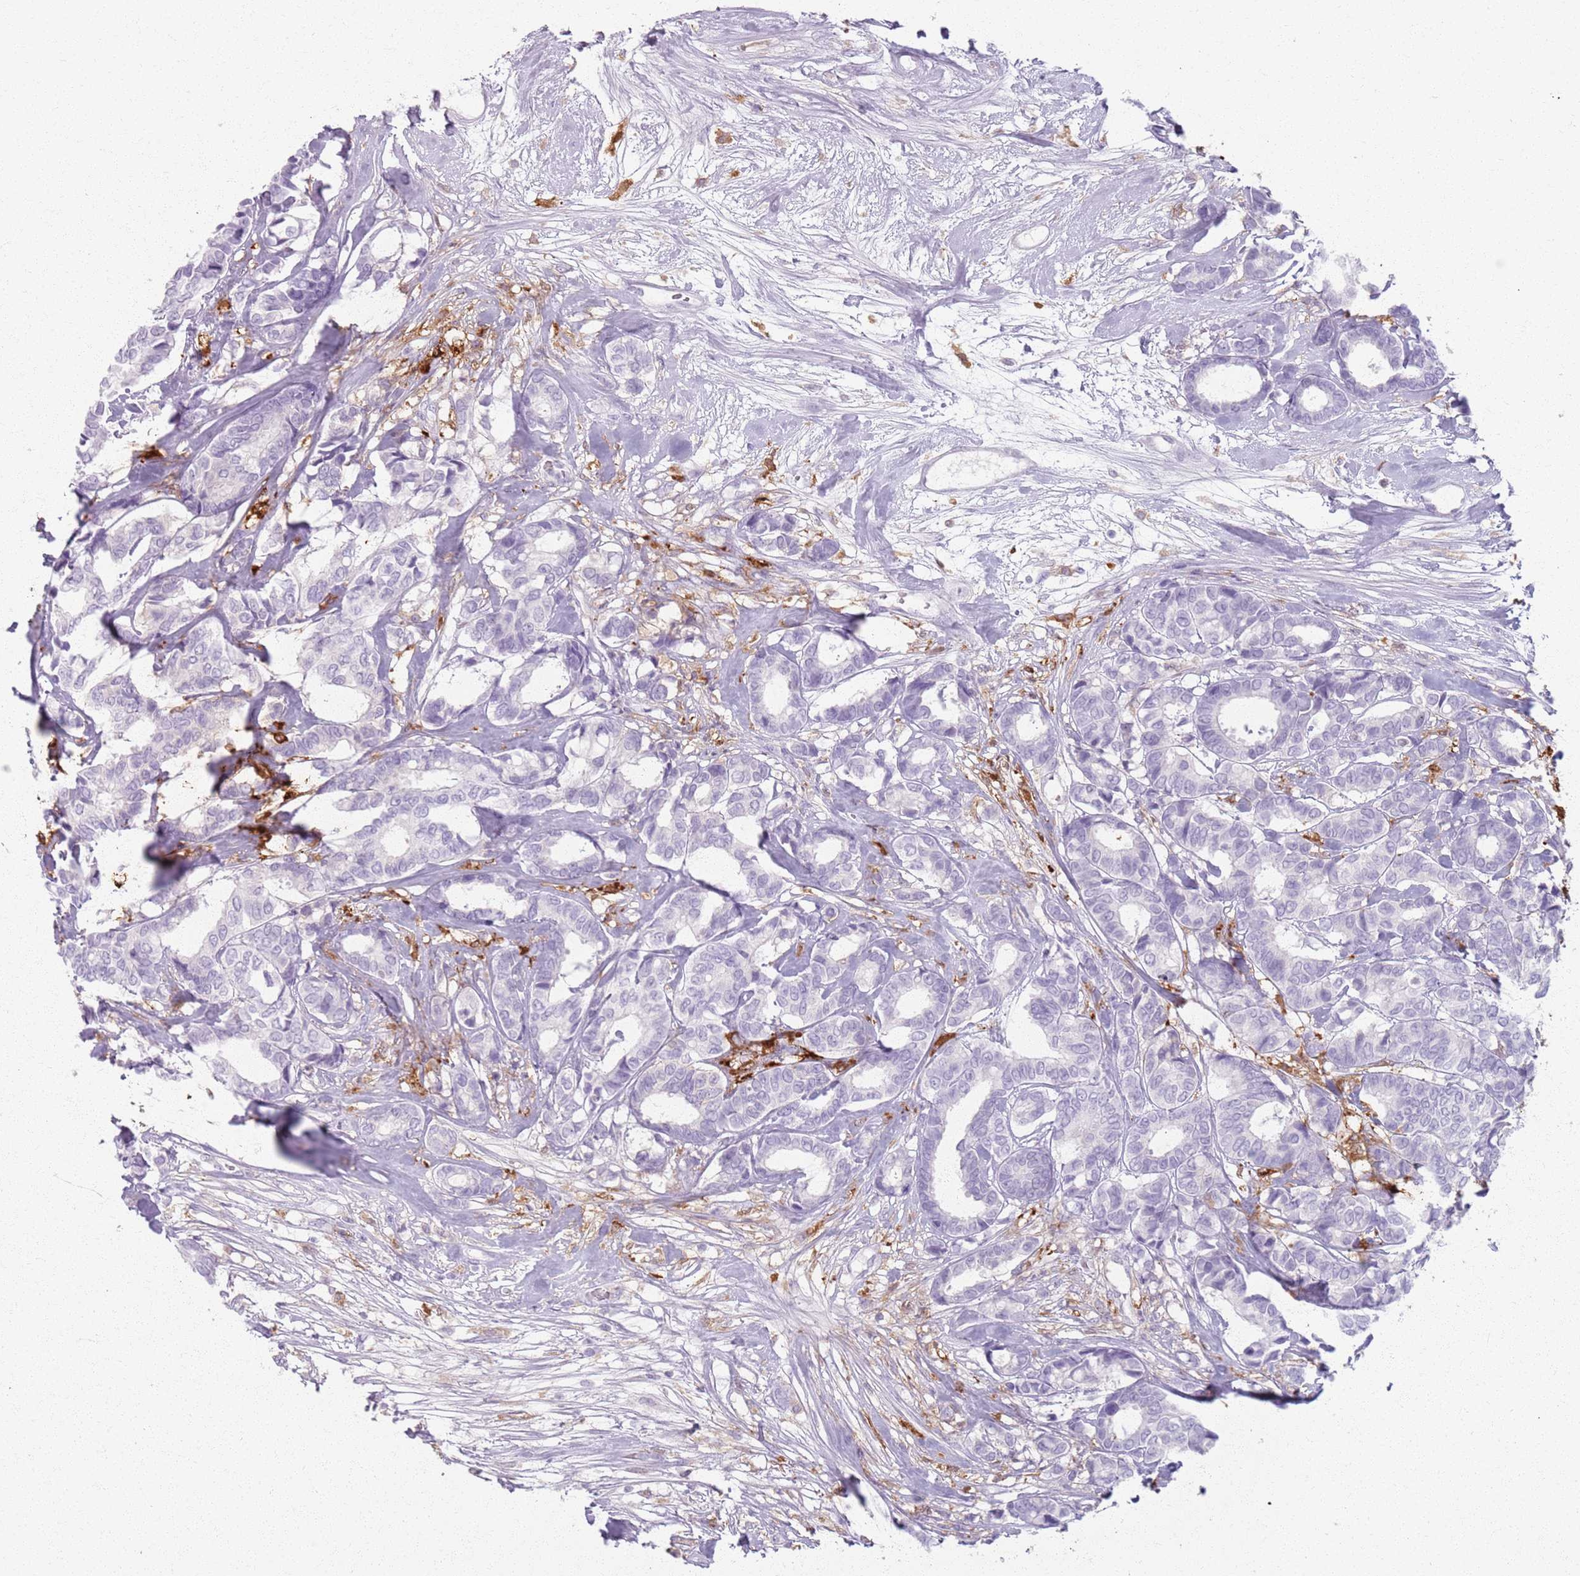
{"staining": {"intensity": "negative", "quantity": "none", "location": "none"}, "tissue": "breast cancer", "cell_type": "Tumor cells", "image_type": "cancer", "snomed": [{"axis": "morphology", "description": "Duct carcinoma"}, {"axis": "topography", "description": "Breast"}], "caption": "Micrograph shows no significant protein positivity in tumor cells of breast infiltrating ductal carcinoma.", "gene": "GDPGP1", "patient": {"sex": "female", "age": 87}}